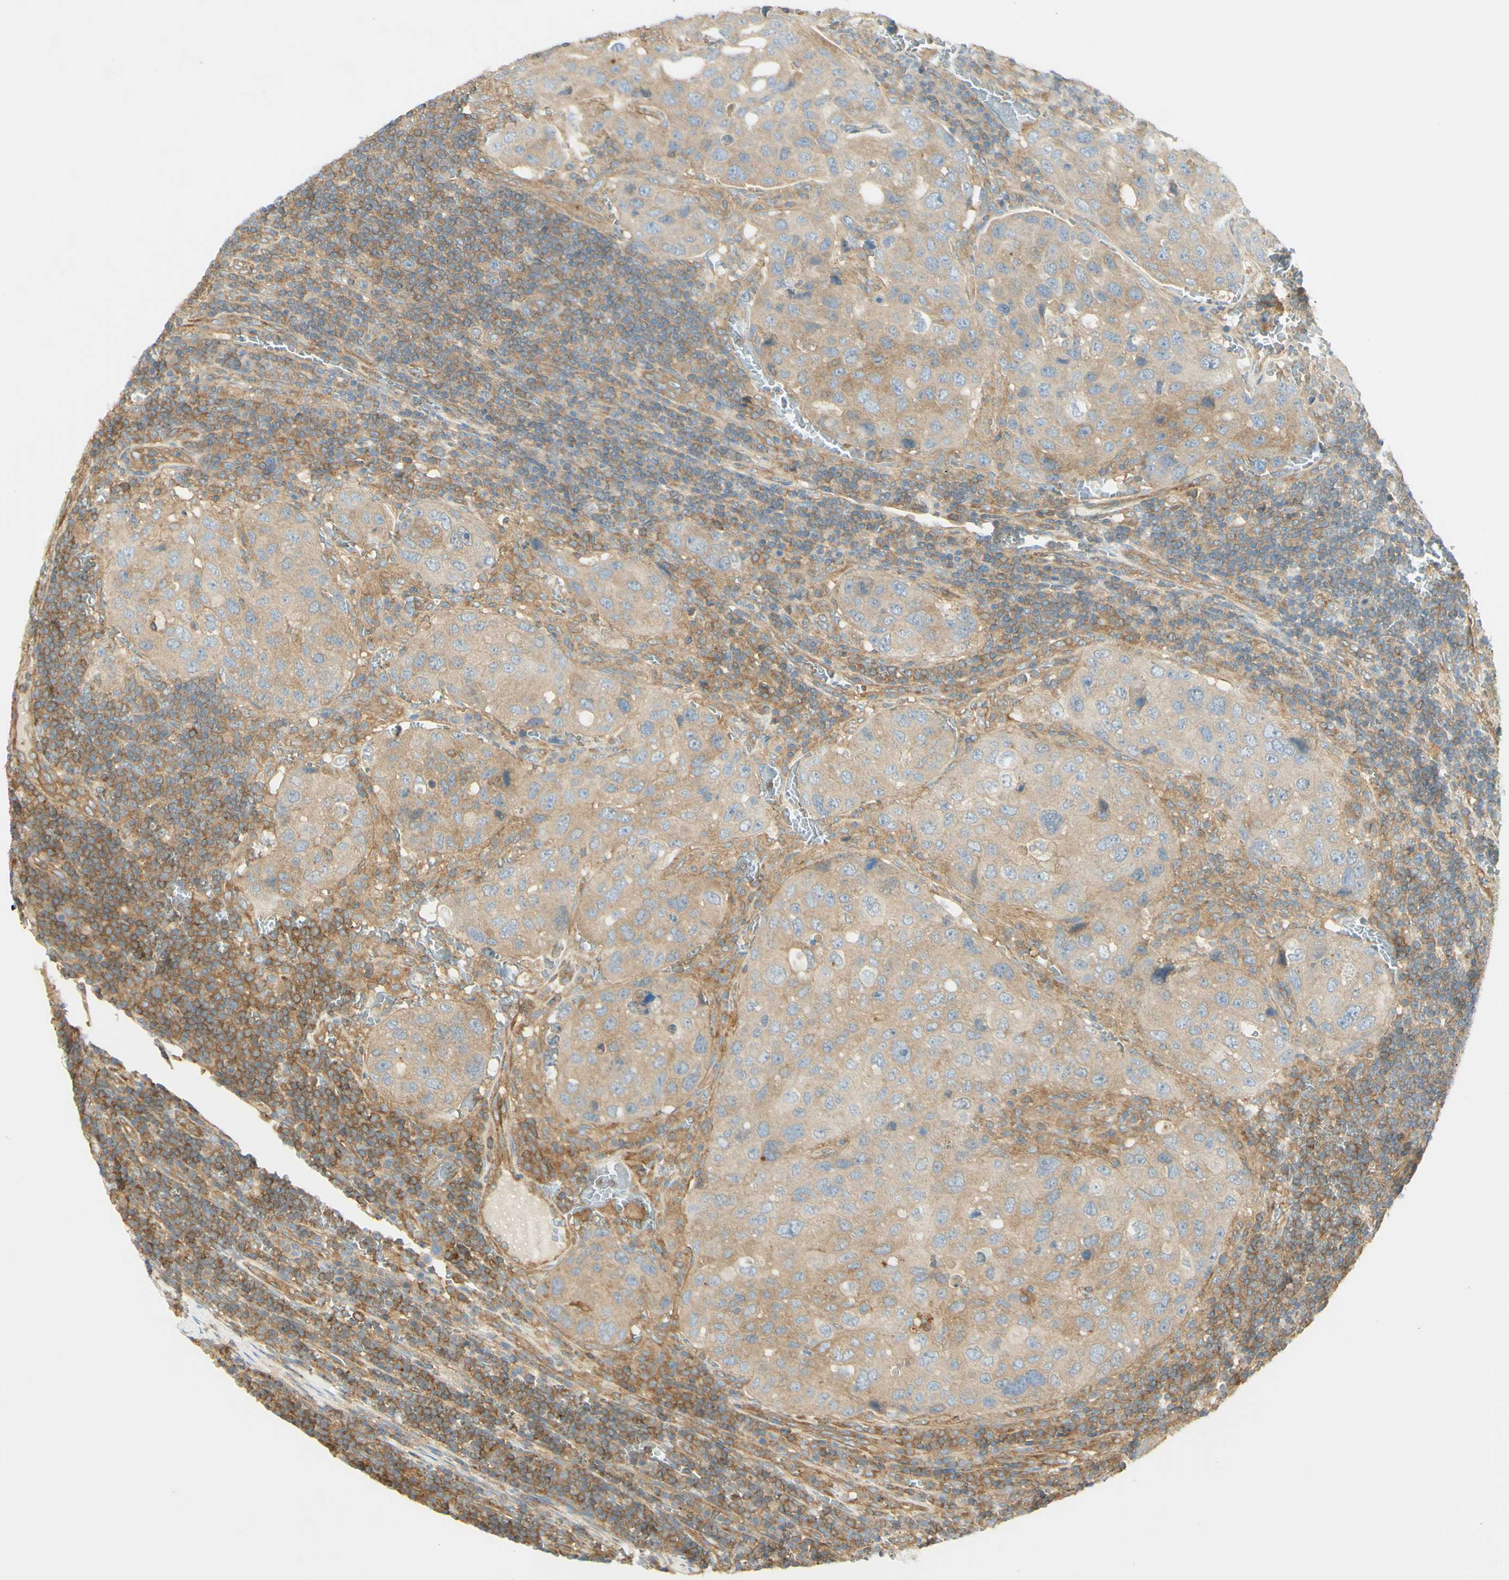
{"staining": {"intensity": "moderate", "quantity": ">75%", "location": "cytoplasmic/membranous"}, "tissue": "urothelial cancer", "cell_type": "Tumor cells", "image_type": "cancer", "snomed": [{"axis": "morphology", "description": "Urothelial carcinoma, High grade"}, {"axis": "topography", "description": "Lymph node"}, {"axis": "topography", "description": "Urinary bladder"}], "caption": "Moderate cytoplasmic/membranous protein staining is identified in approximately >75% of tumor cells in high-grade urothelial carcinoma. (IHC, brightfield microscopy, high magnification).", "gene": "IKBKG", "patient": {"sex": "male", "age": 51}}